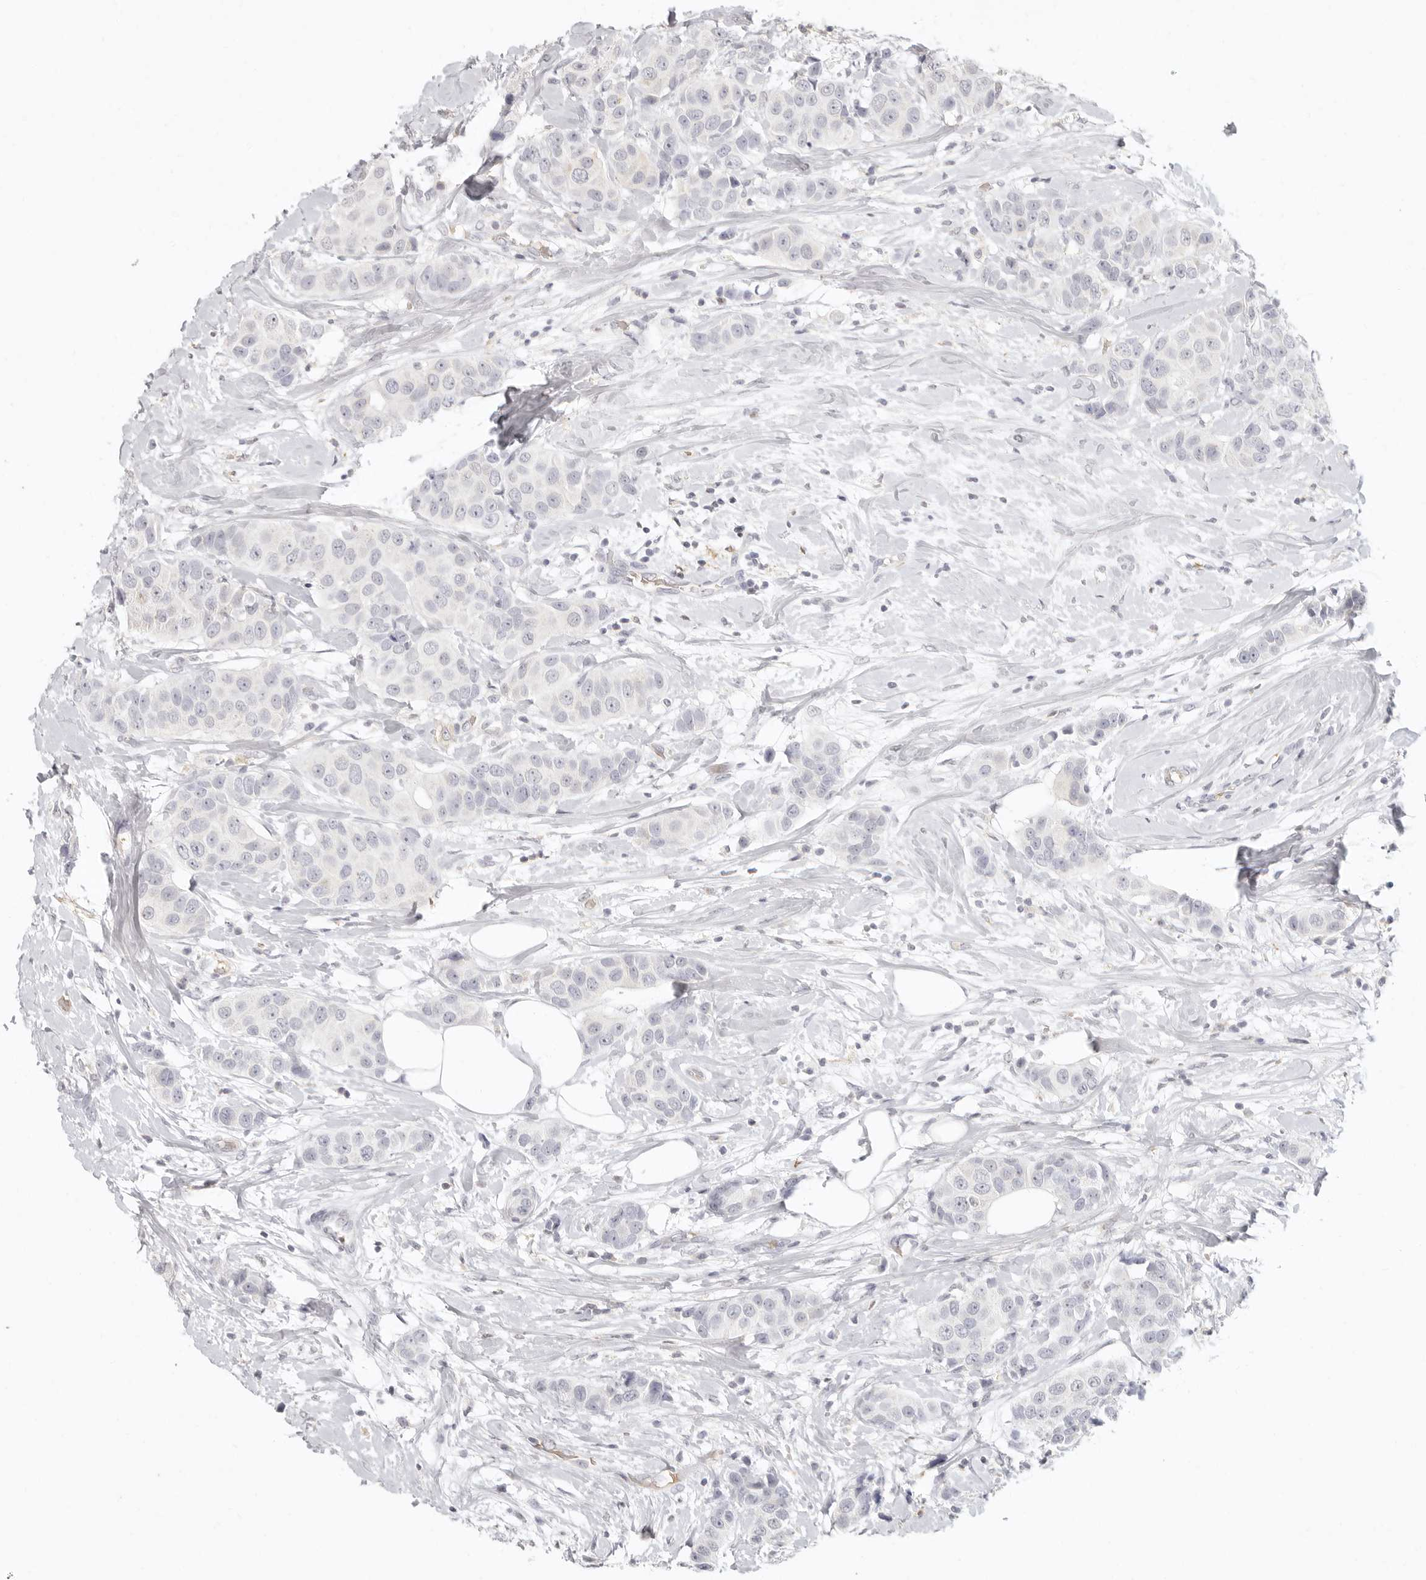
{"staining": {"intensity": "negative", "quantity": "none", "location": "none"}, "tissue": "breast cancer", "cell_type": "Tumor cells", "image_type": "cancer", "snomed": [{"axis": "morphology", "description": "Normal tissue, NOS"}, {"axis": "morphology", "description": "Duct carcinoma"}, {"axis": "topography", "description": "Breast"}], "caption": "High power microscopy micrograph of an IHC photomicrograph of breast cancer, revealing no significant positivity in tumor cells.", "gene": "NIBAN1", "patient": {"sex": "female", "age": 39}}